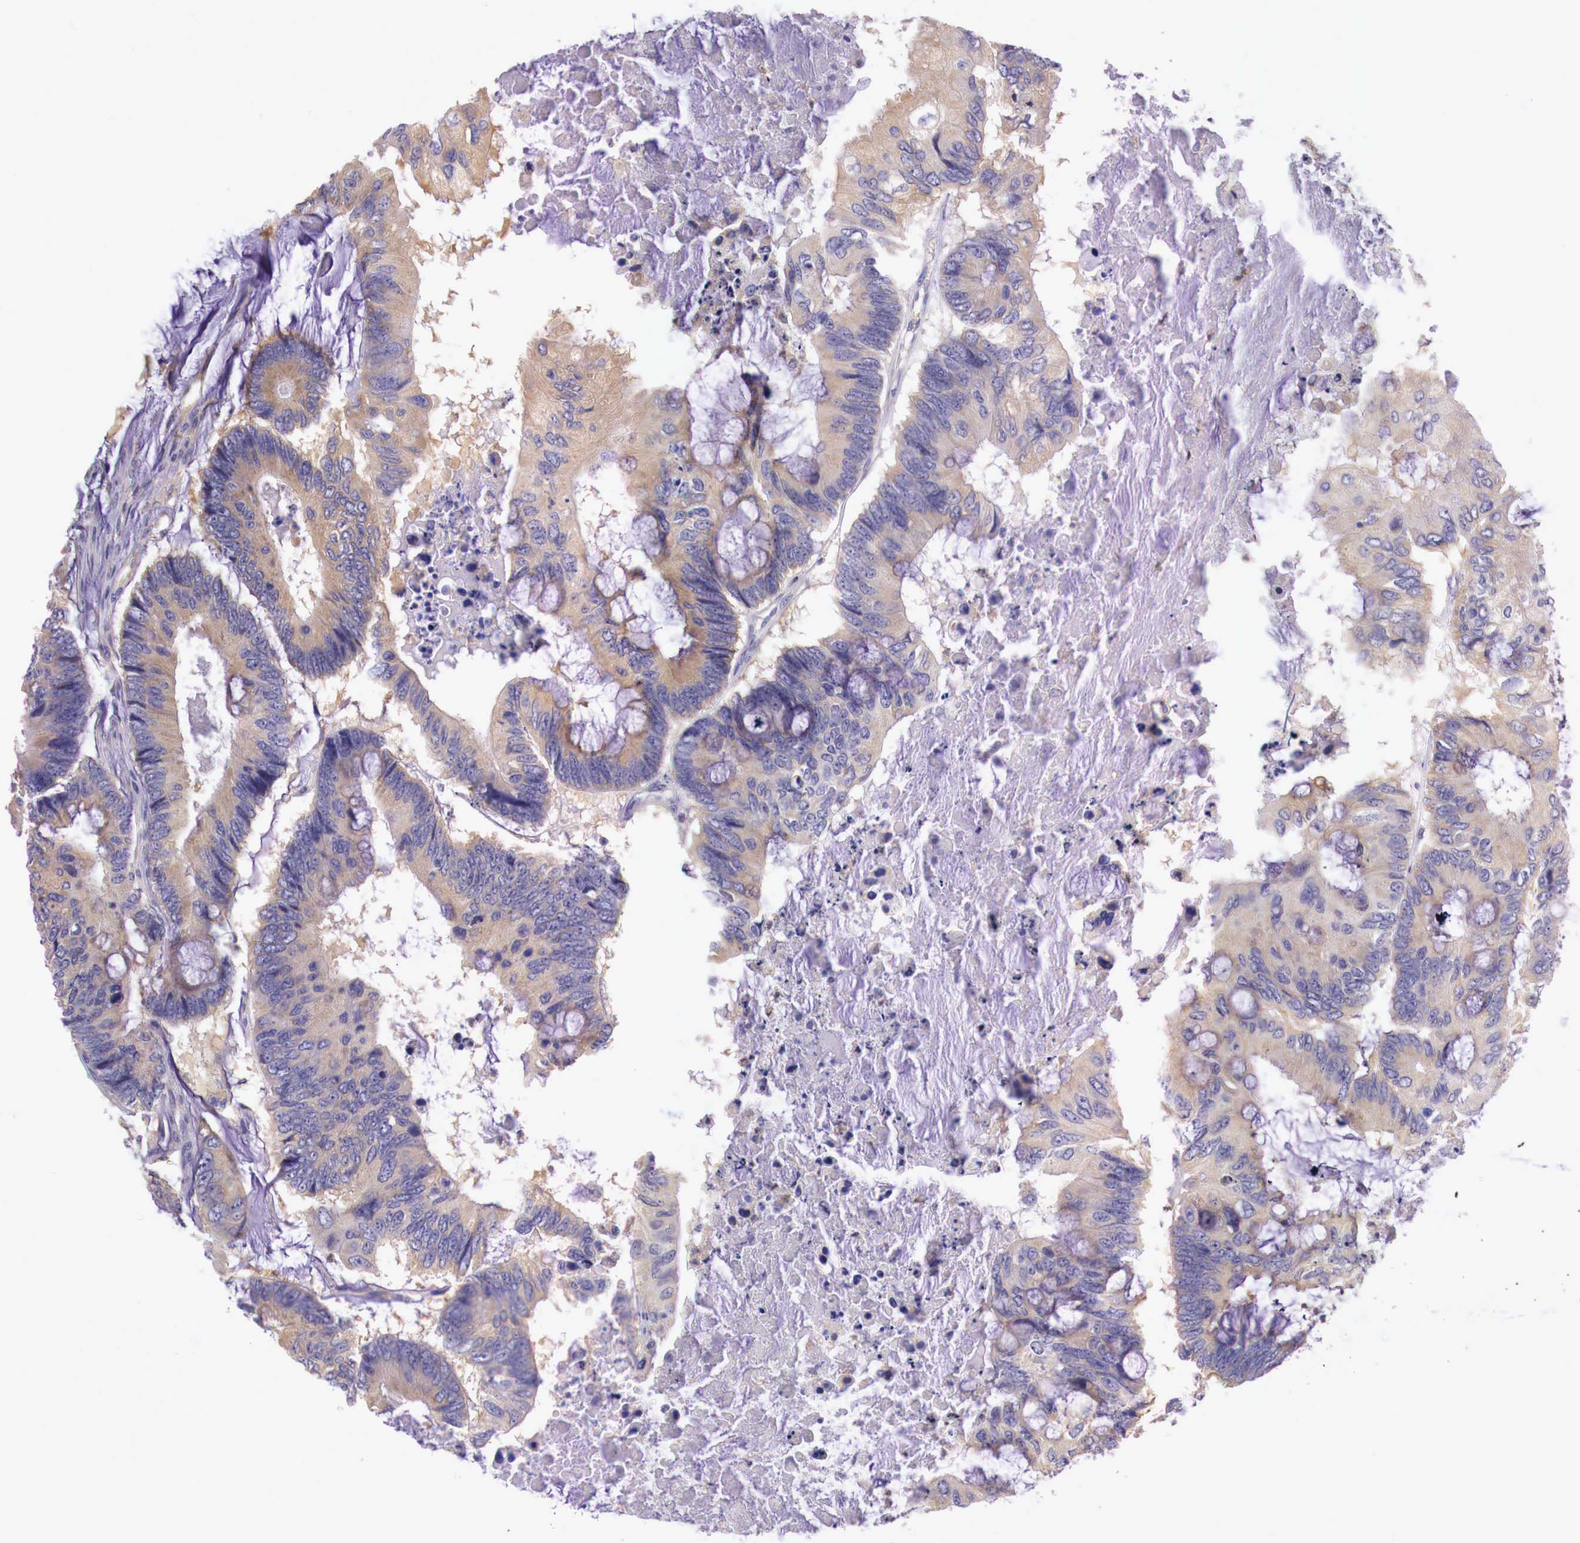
{"staining": {"intensity": "weak", "quantity": ">75%", "location": "cytoplasmic/membranous"}, "tissue": "colorectal cancer", "cell_type": "Tumor cells", "image_type": "cancer", "snomed": [{"axis": "morphology", "description": "Adenocarcinoma, NOS"}, {"axis": "topography", "description": "Colon"}], "caption": "The photomicrograph reveals staining of colorectal cancer (adenocarcinoma), revealing weak cytoplasmic/membranous protein expression (brown color) within tumor cells.", "gene": "GRIPAP1", "patient": {"sex": "male", "age": 65}}